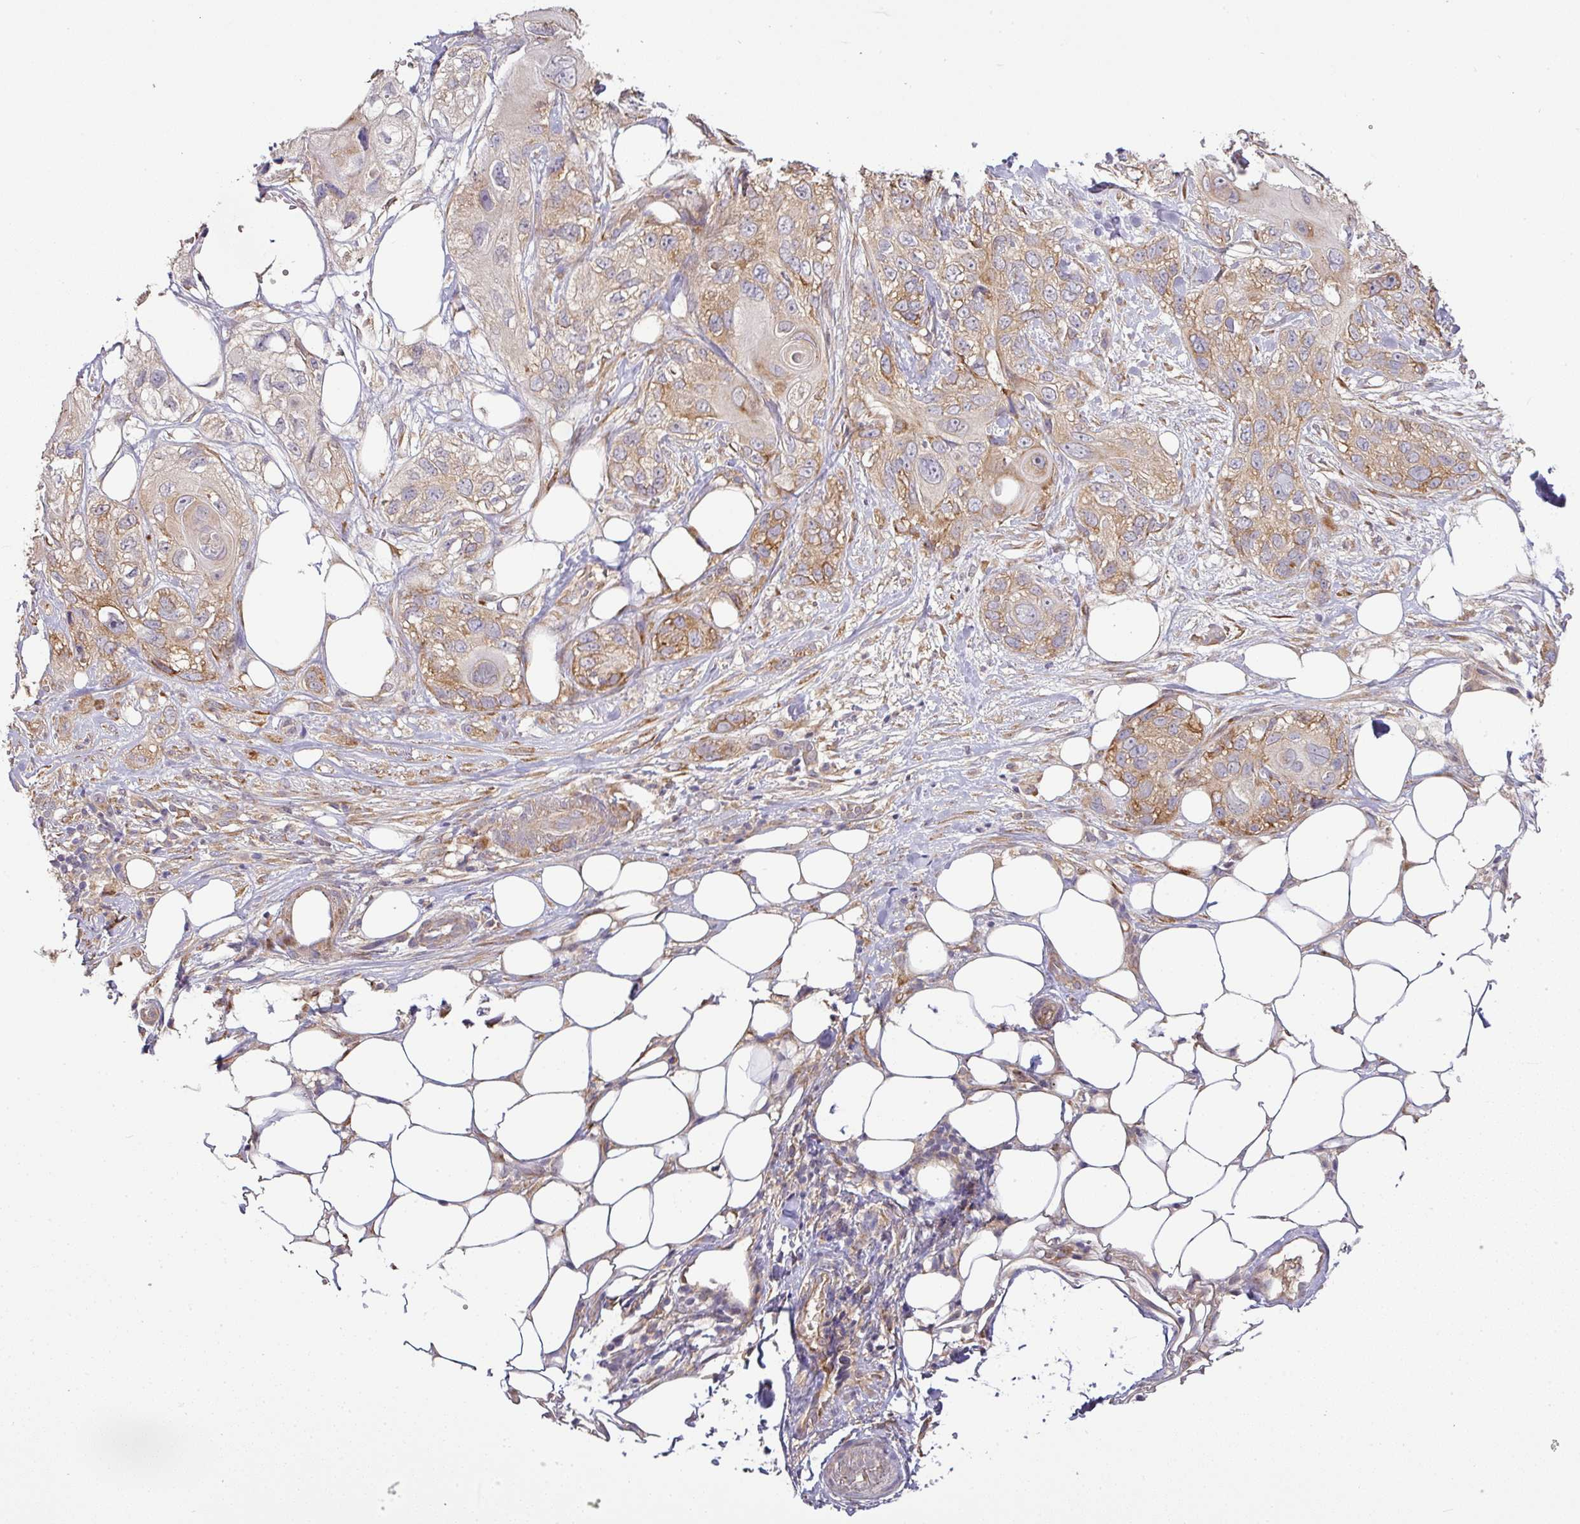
{"staining": {"intensity": "moderate", "quantity": "25%-75%", "location": "cytoplasmic/membranous"}, "tissue": "skin cancer", "cell_type": "Tumor cells", "image_type": "cancer", "snomed": [{"axis": "morphology", "description": "Normal tissue, NOS"}, {"axis": "morphology", "description": "Squamous cell carcinoma, NOS"}, {"axis": "topography", "description": "Skin"}], "caption": "Protein expression analysis of skin cancer (squamous cell carcinoma) shows moderate cytoplasmic/membranous staining in approximately 25%-75% of tumor cells.", "gene": "GALP", "patient": {"sex": "male", "age": 72}}